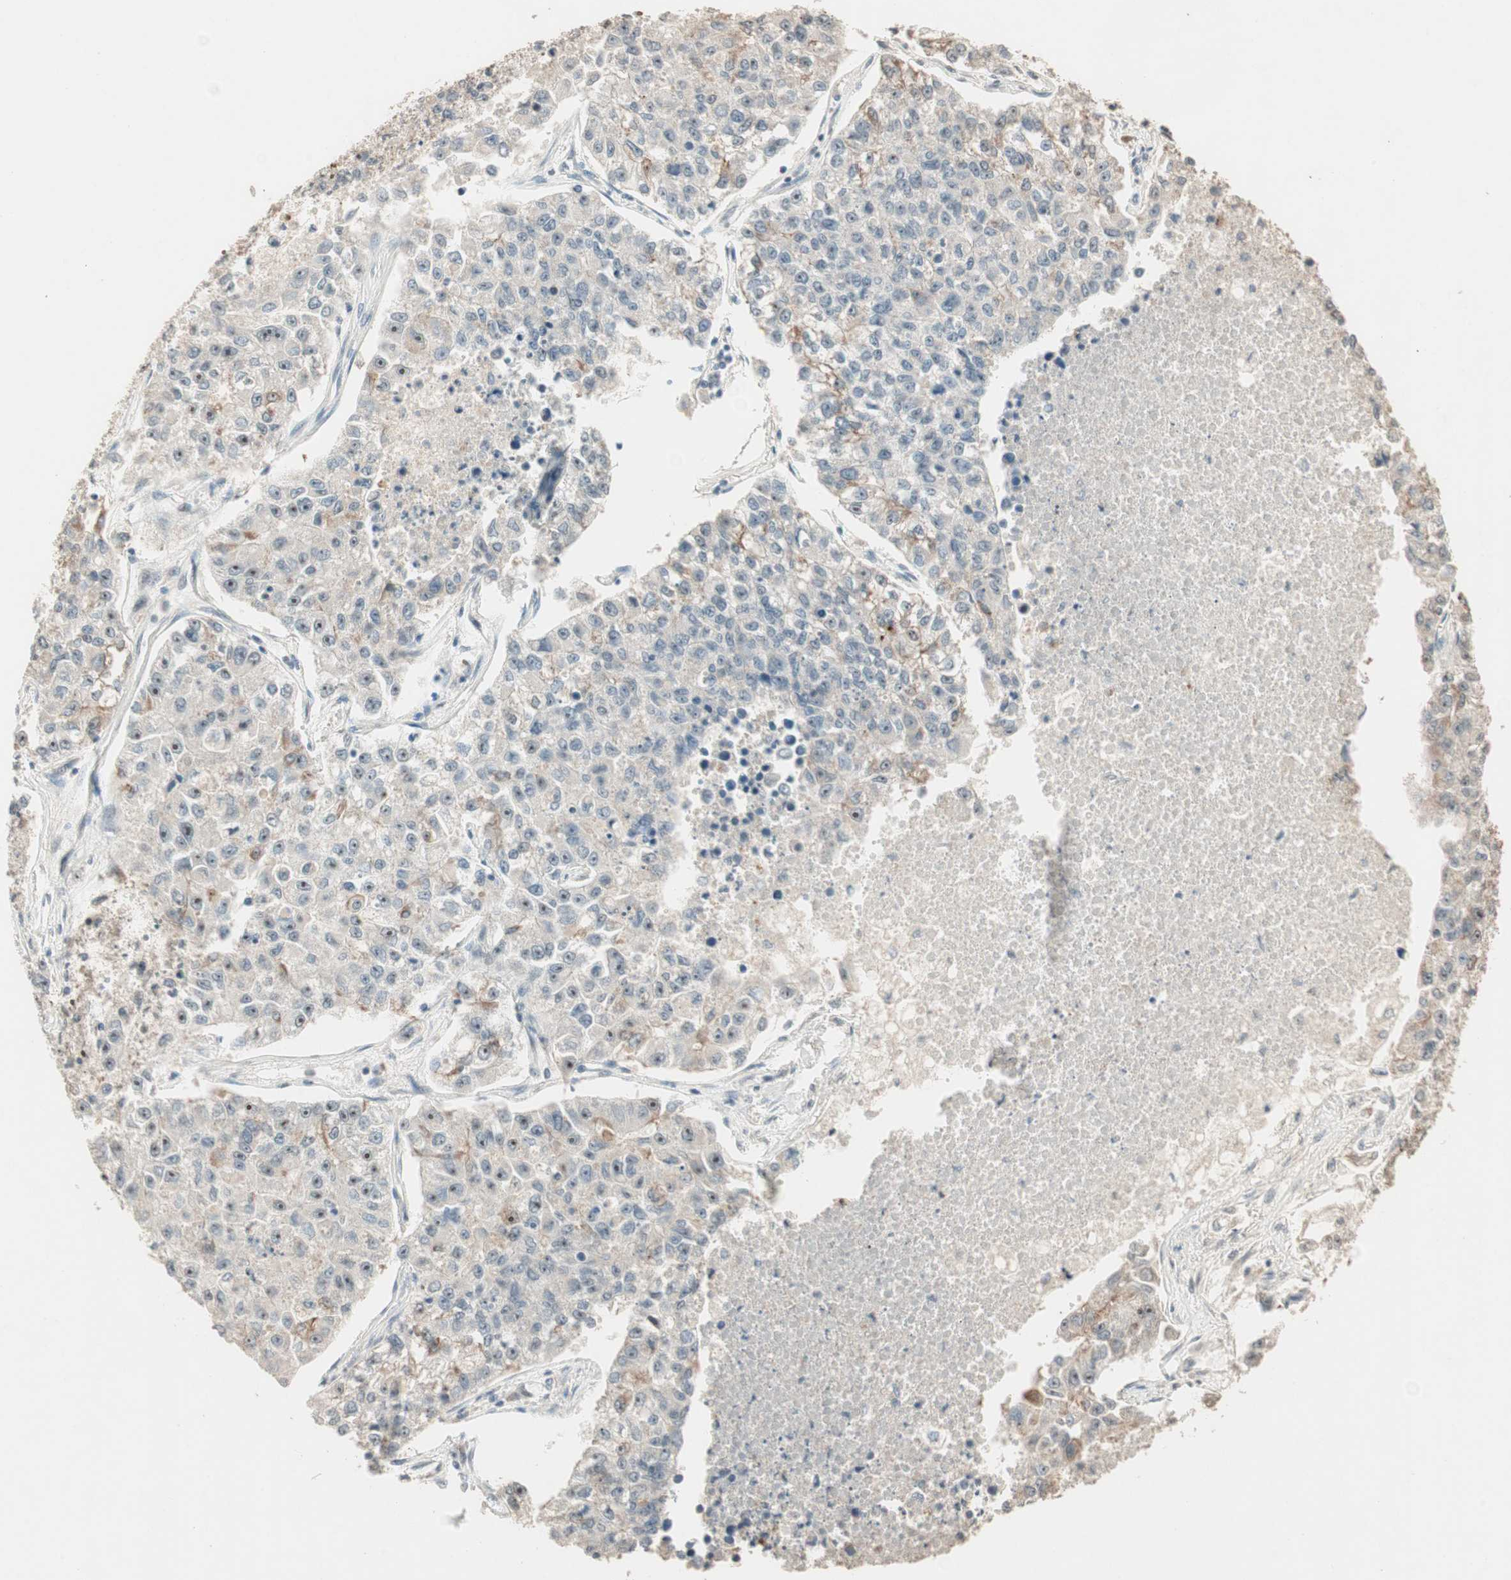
{"staining": {"intensity": "weak", "quantity": "<25%", "location": "cytoplasmic/membranous,nuclear"}, "tissue": "lung cancer", "cell_type": "Tumor cells", "image_type": "cancer", "snomed": [{"axis": "morphology", "description": "Adenocarcinoma, NOS"}, {"axis": "topography", "description": "Lung"}], "caption": "This is a micrograph of immunohistochemistry (IHC) staining of adenocarcinoma (lung), which shows no positivity in tumor cells.", "gene": "ETV4", "patient": {"sex": "male", "age": 49}}